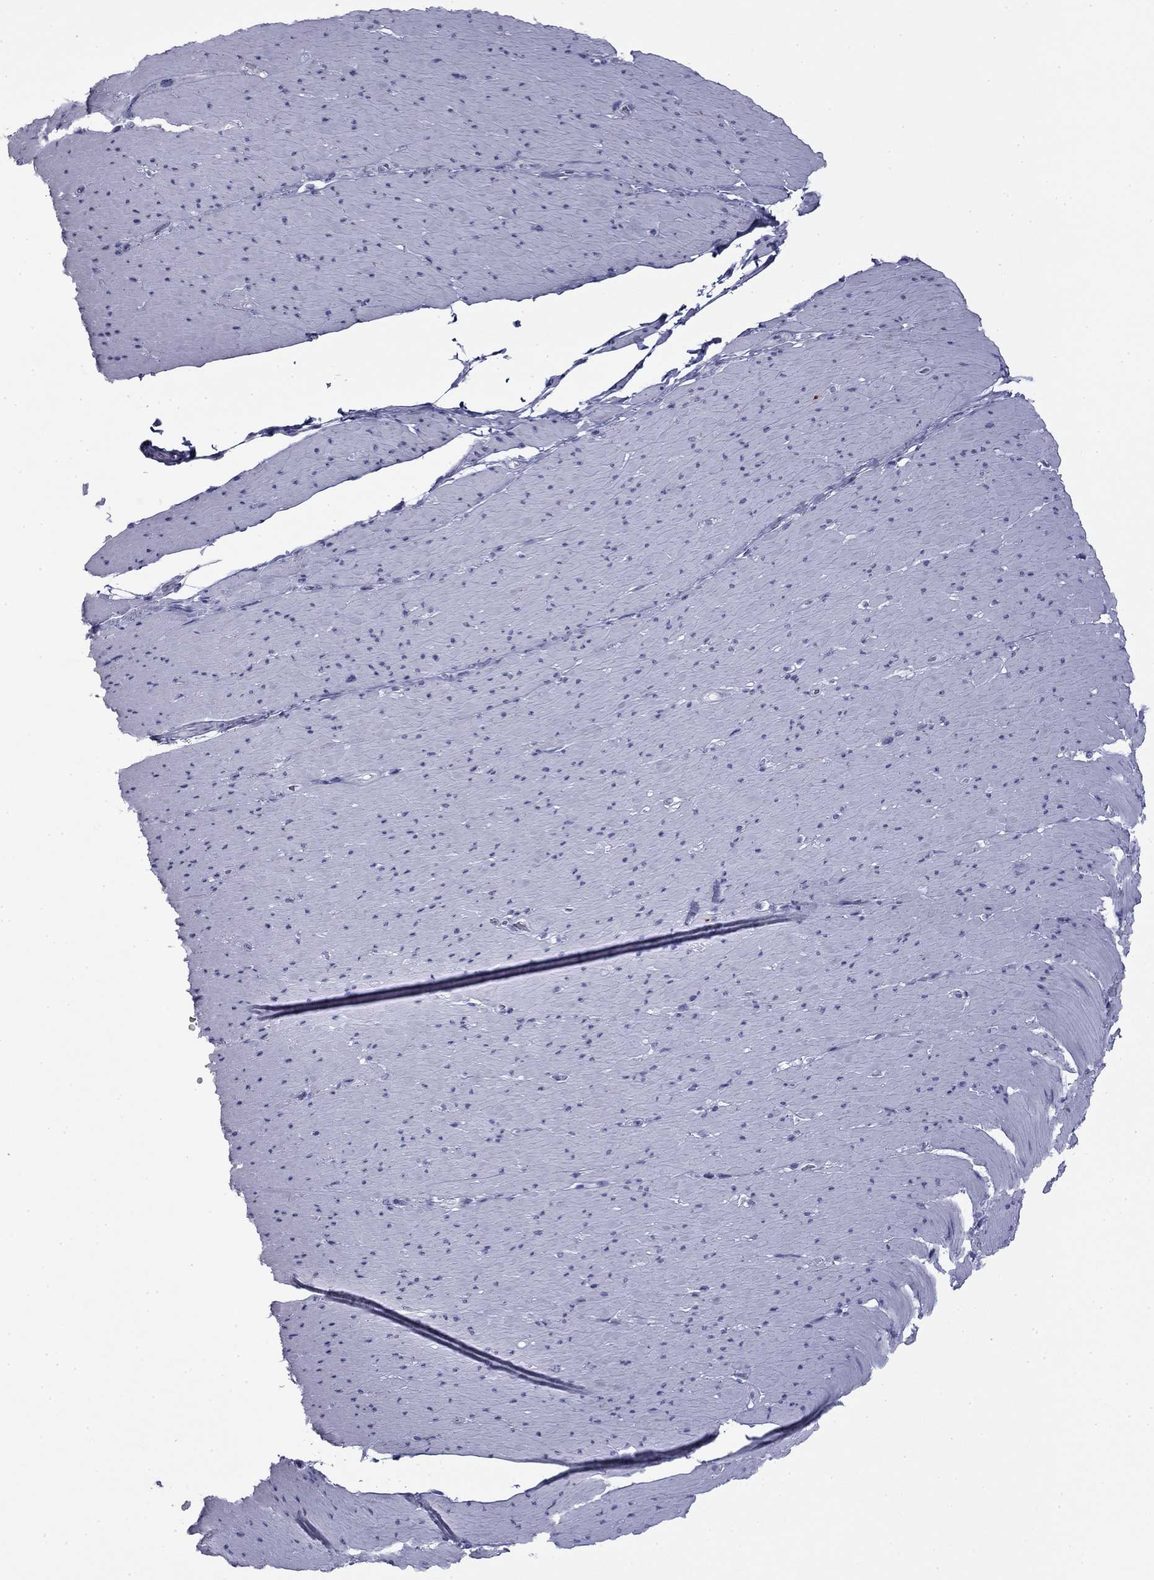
{"staining": {"intensity": "negative", "quantity": "none", "location": "none"}, "tissue": "smooth muscle", "cell_type": "Smooth muscle cells", "image_type": "normal", "snomed": [{"axis": "morphology", "description": "Normal tissue, NOS"}, {"axis": "topography", "description": "Smooth muscle"}, {"axis": "topography", "description": "Rectum"}], "caption": "An immunohistochemistry histopathology image of benign smooth muscle is shown. There is no staining in smooth muscle cells of smooth muscle. (Brightfield microscopy of DAB (3,3'-diaminobenzidine) immunohistochemistry at high magnification).", "gene": "ZP2", "patient": {"sex": "male", "age": 53}}